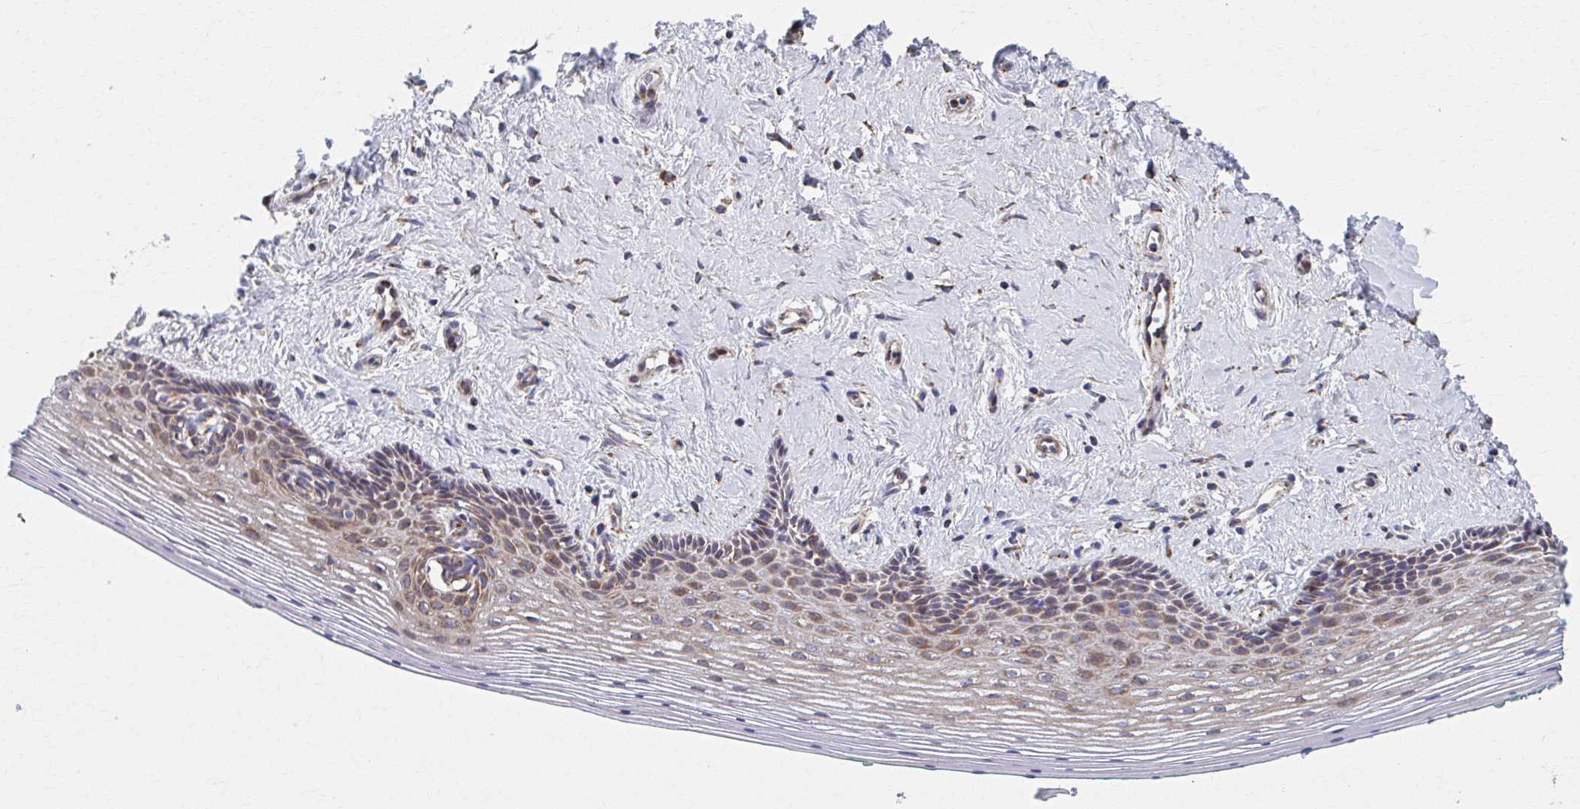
{"staining": {"intensity": "moderate", "quantity": "25%-75%", "location": "cytoplasmic/membranous"}, "tissue": "vagina", "cell_type": "Squamous epithelial cells", "image_type": "normal", "snomed": [{"axis": "morphology", "description": "Normal tissue, NOS"}, {"axis": "topography", "description": "Vagina"}], "caption": "Brown immunohistochemical staining in unremarkable human vagina exhibits moderate cytoplasmic/membranous positivity in approximately 25%-75% of squamous epithelial cells.", "gene": "SAT1", "patient": {"sex": "female", "age": 42}}